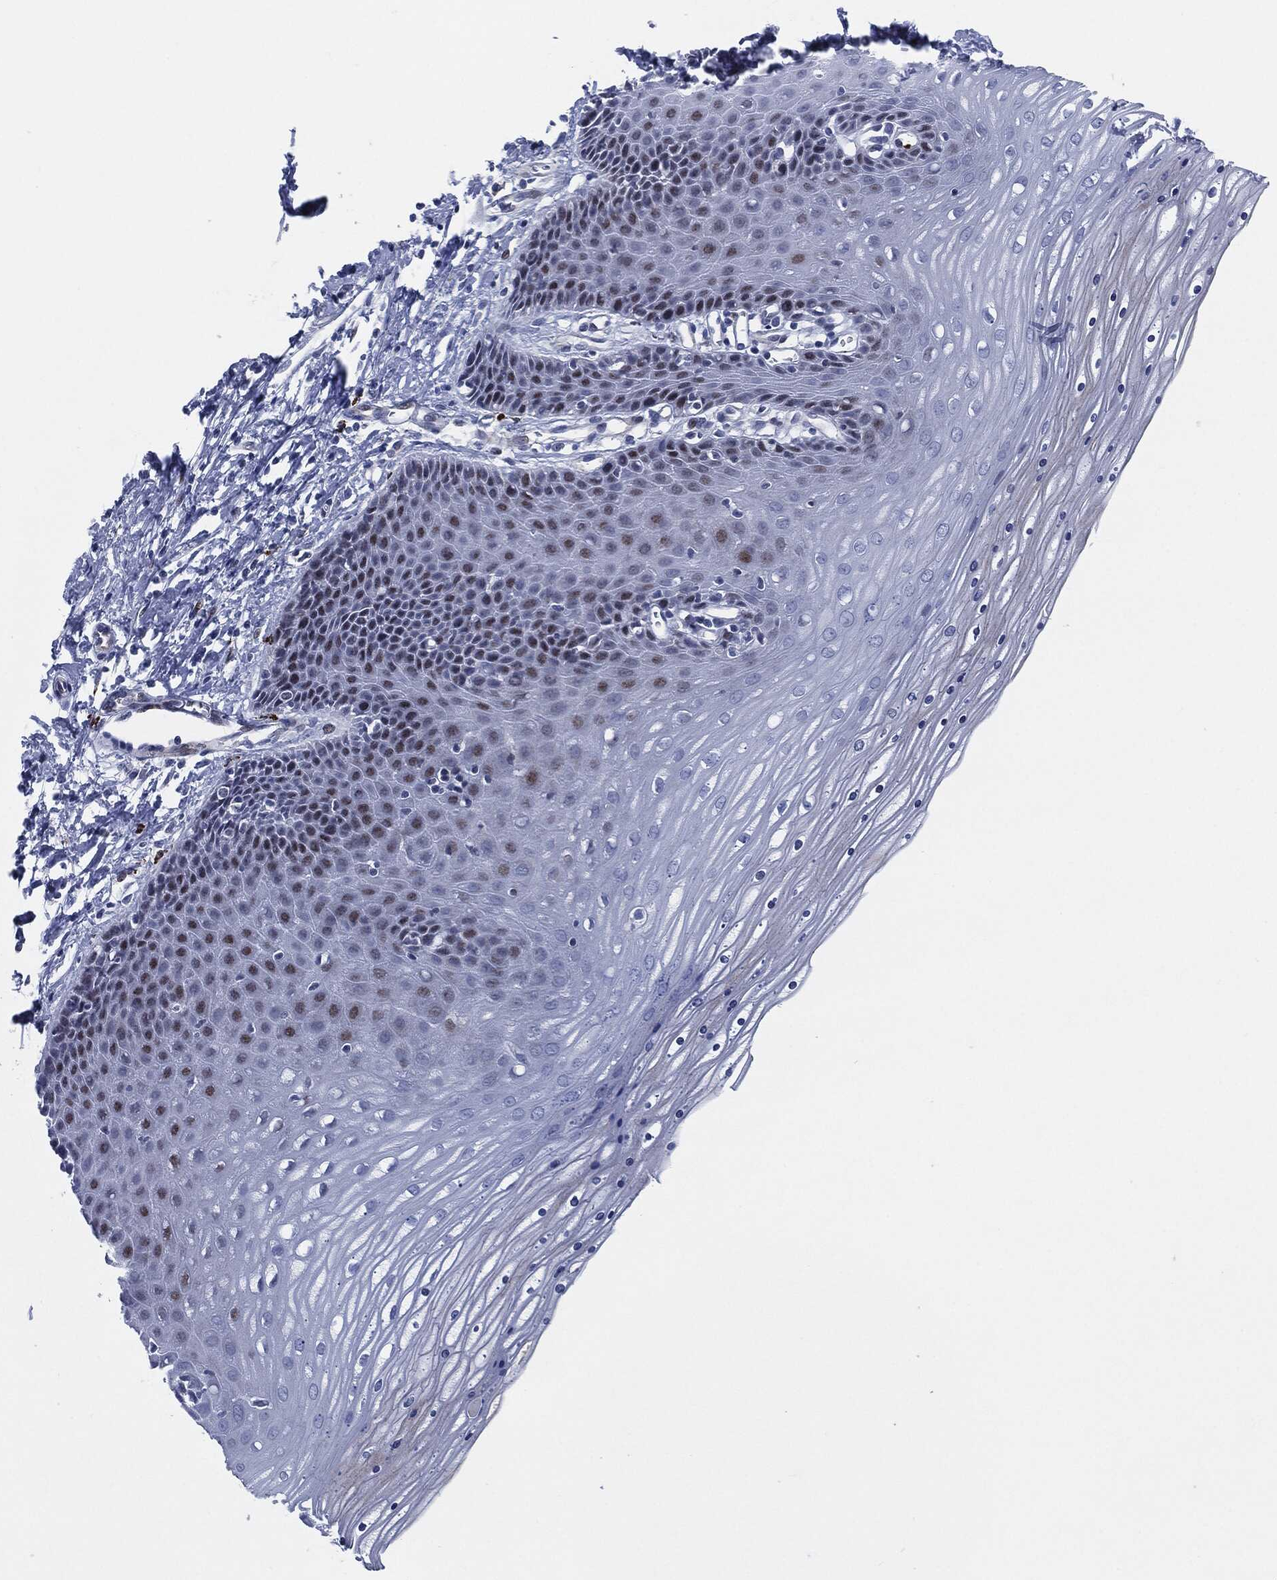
{"staining": {"intensity": "negative", "quantity": "none", "location": "none"}, "tissue": "cervix", "cell_type": "Glandular cells", "image_type": "normal", "snomed": [{"axis": "morphology", "description": "Normal tissue, NOS"}, {"axis": "topography", "description": "Cervix"}], "caption": "Glandular cells show no significant expression in unremarkable cervix. (Stains: DAB (3,3'-diaminobenzidine) IHC with hematoxylin counter stain, Microscopy: brightfield microscopy at high magnification).", "gene": "MPO", "patient": {"sex": "female", "age": 35}}